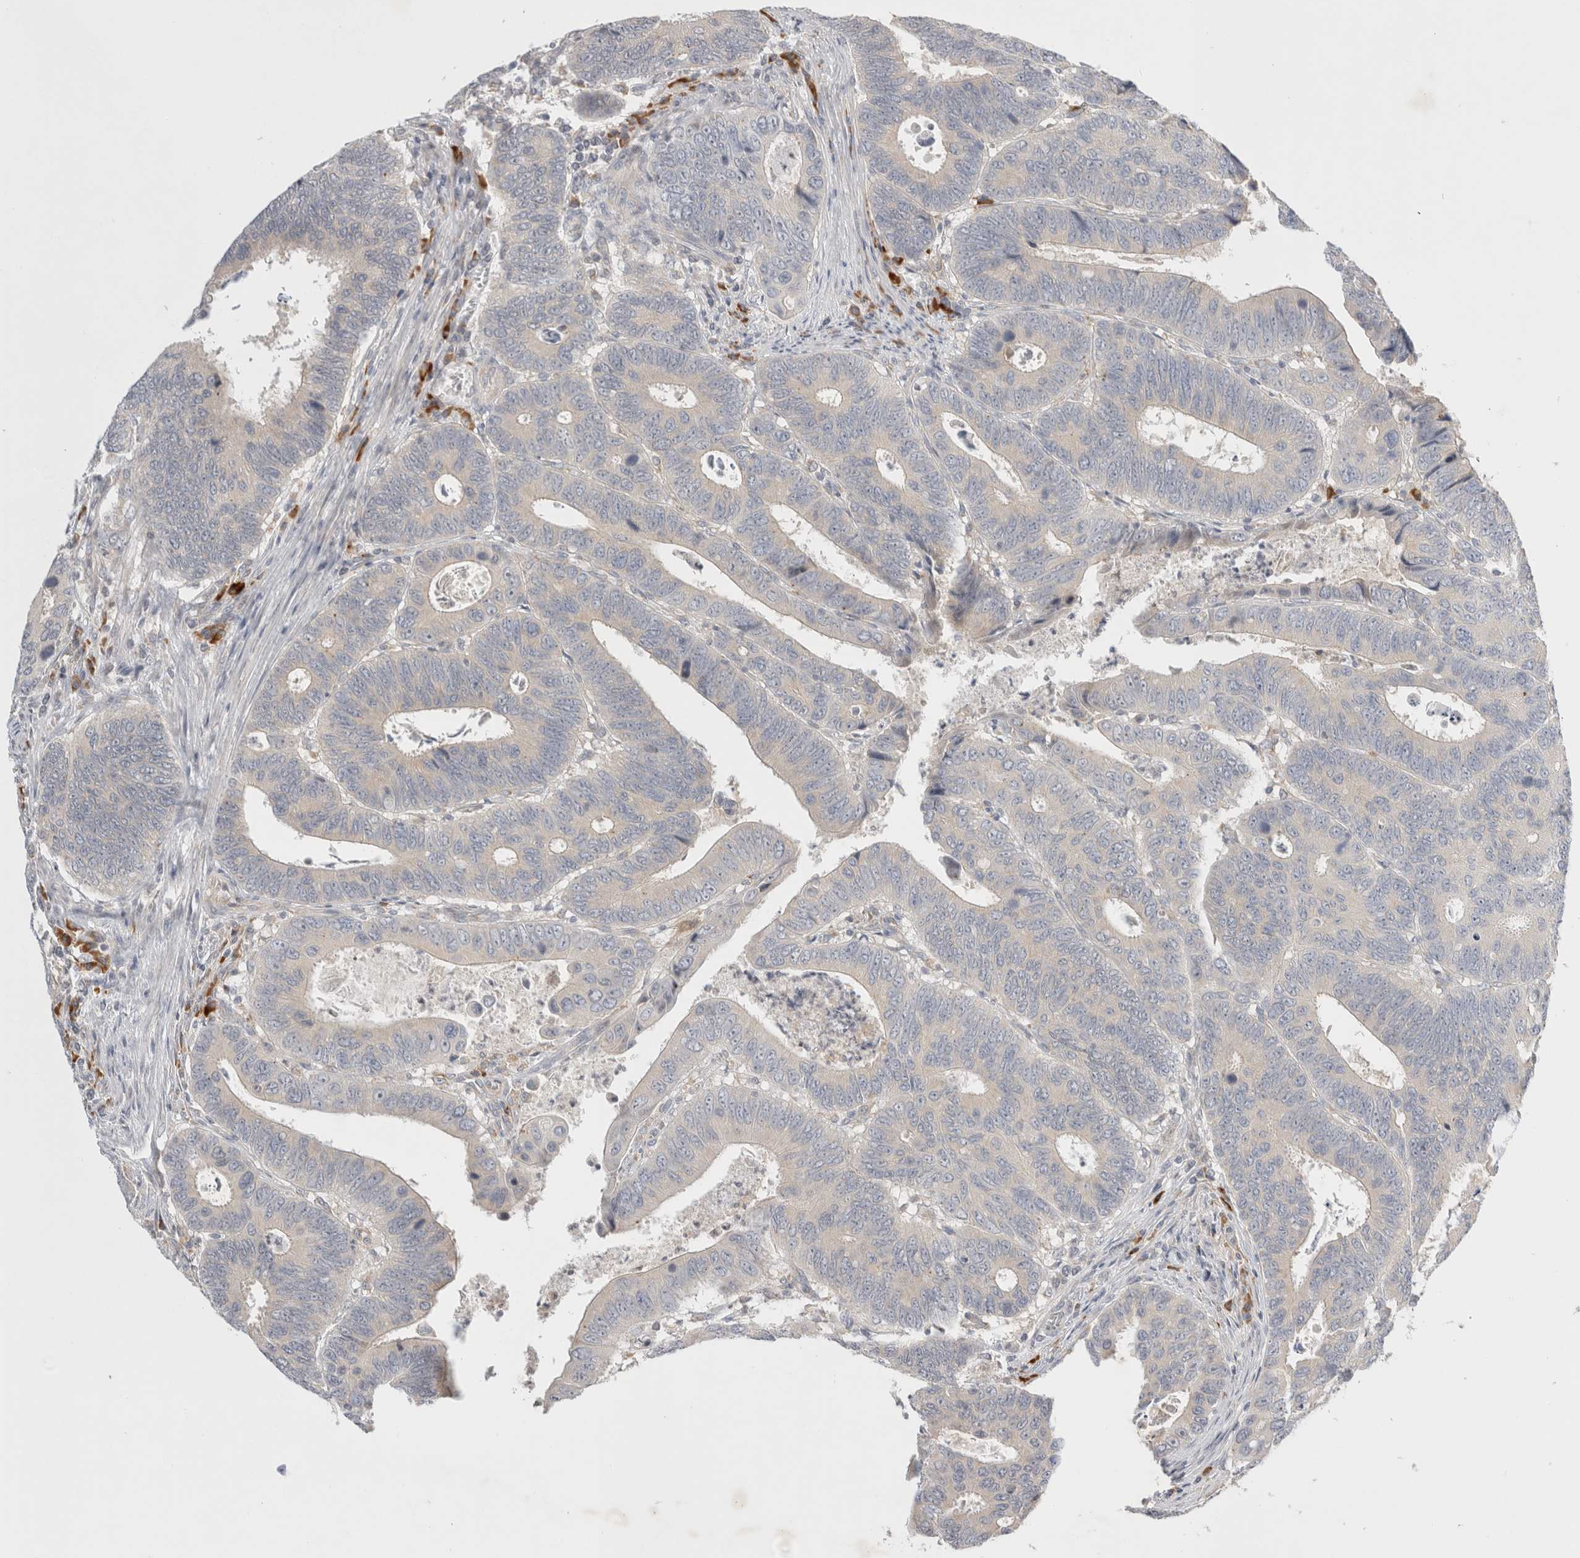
{"staining": {"intensity": "negative", "quantity": "none", "location": "none"}, "tissue": "colorectal cancer", "cell_type": "Tumor cells", "image_type": "cancer", "snomed": [{"axis": "morphology", "description": "Adenocarcinoma, NOS"}, {"axis": "topography", "description": "Colon"}], "caption": "Tumor cells are negative for protein expression in human adenocarcinoma (colorectal). (DAB immunohistochemistry, high magnification).", "gene": "NEDD4L", "patient": {"sex": "male", "age": 72}}